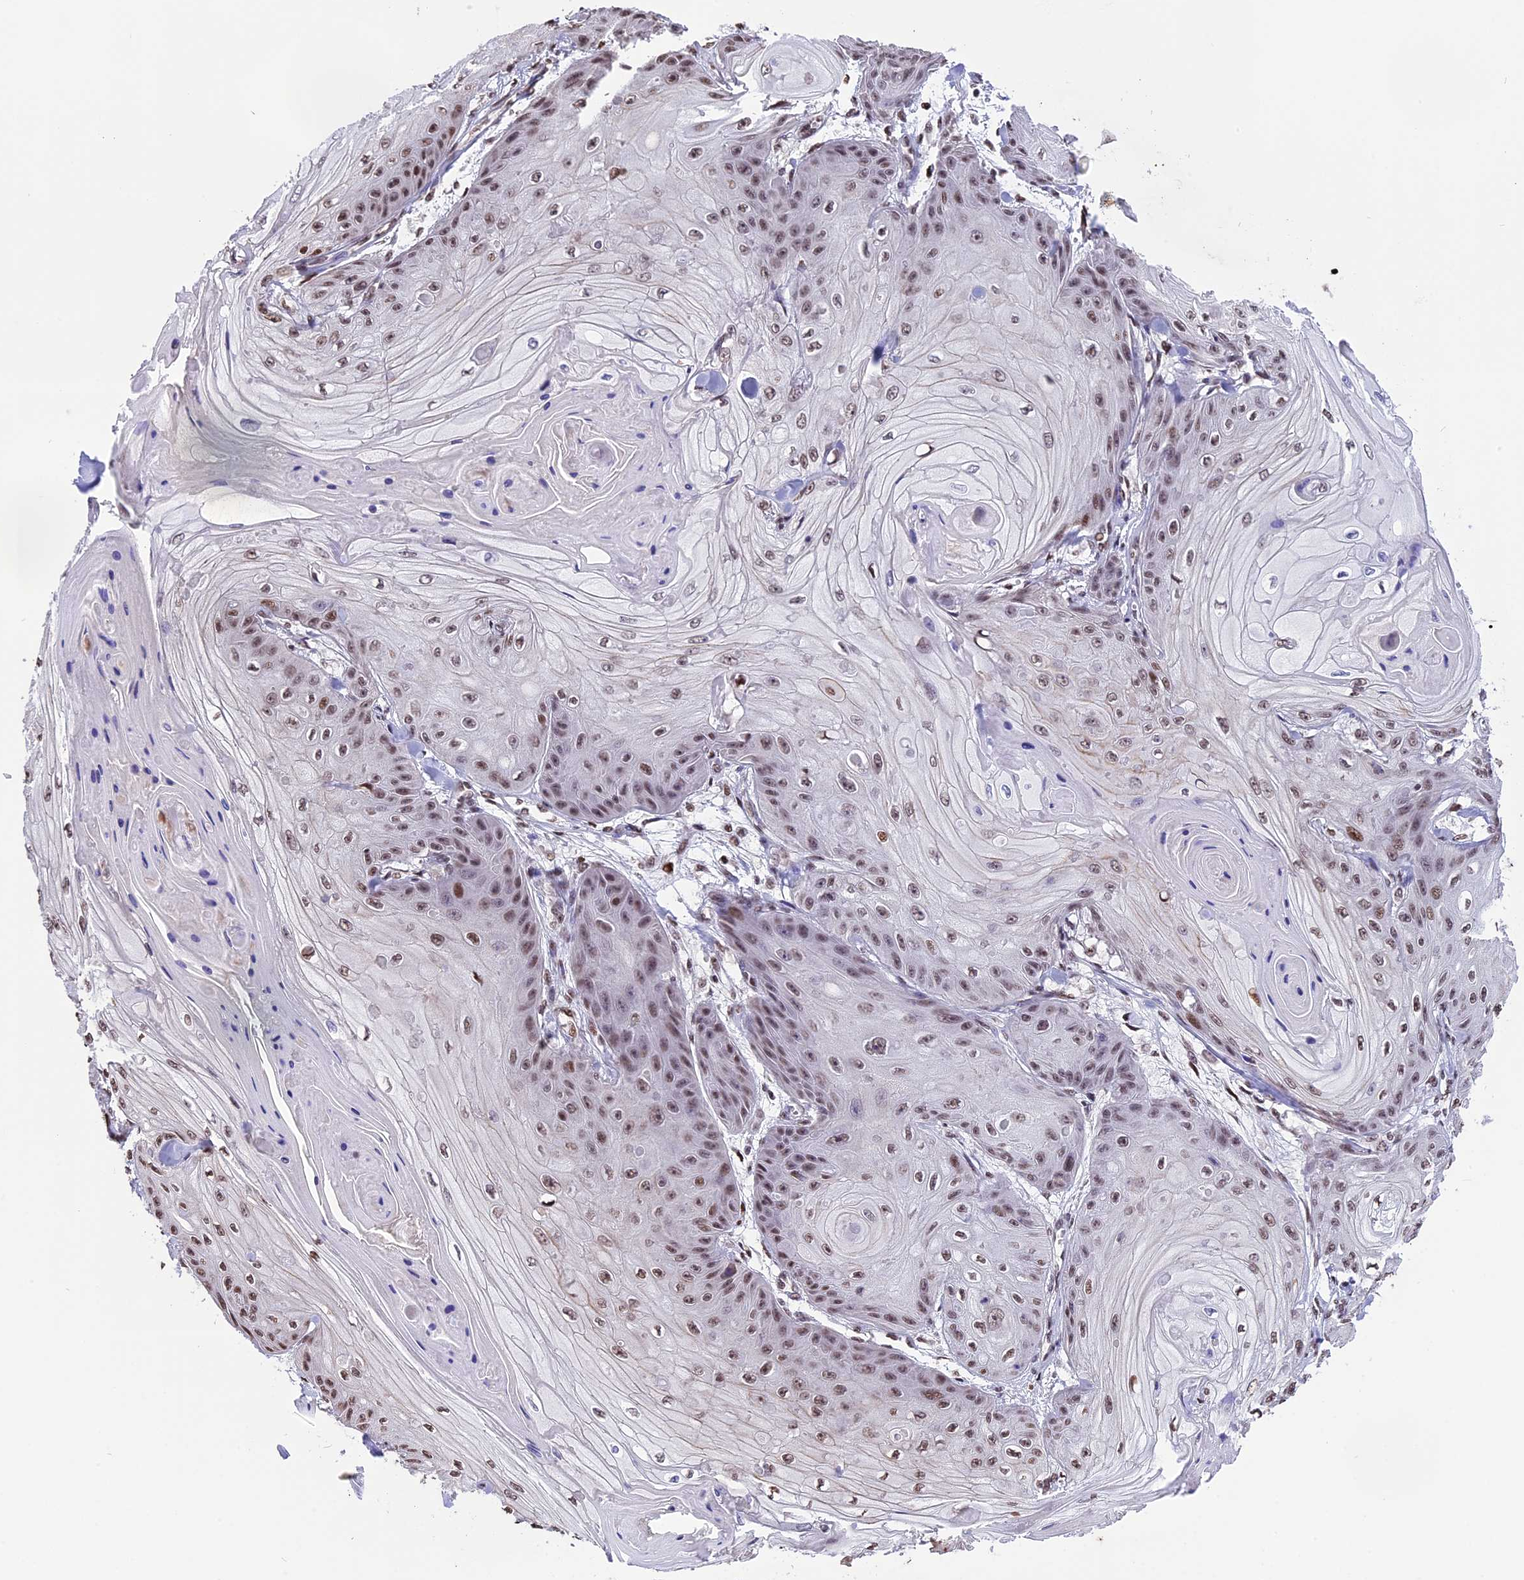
{"staining": {"intensity": "moderate", "quantity": "25%-75%", "location": "nuclear"}, "tissue": "skin cancer", "cell_type": "Tumor cells", "image_type": "cancer", "snomed": [{"axis": "morphology", "description": "Squamous cell carcinoma, NOS"}, {"axis": "topography", "description": "Skin"}], "caption": "Immunohistochemistry histopathology image of neoplastic tissue: human skin cancer (squamous cell carcinoma) stained using immunohistochemistry (IHC) shows medium levels of moderate protein expression localized specifically in the nuclear of tumor cells, appearing as a nuclear brown color.", "gene": "POLR3E", "patient": {"sex": "male", "age": 74}}